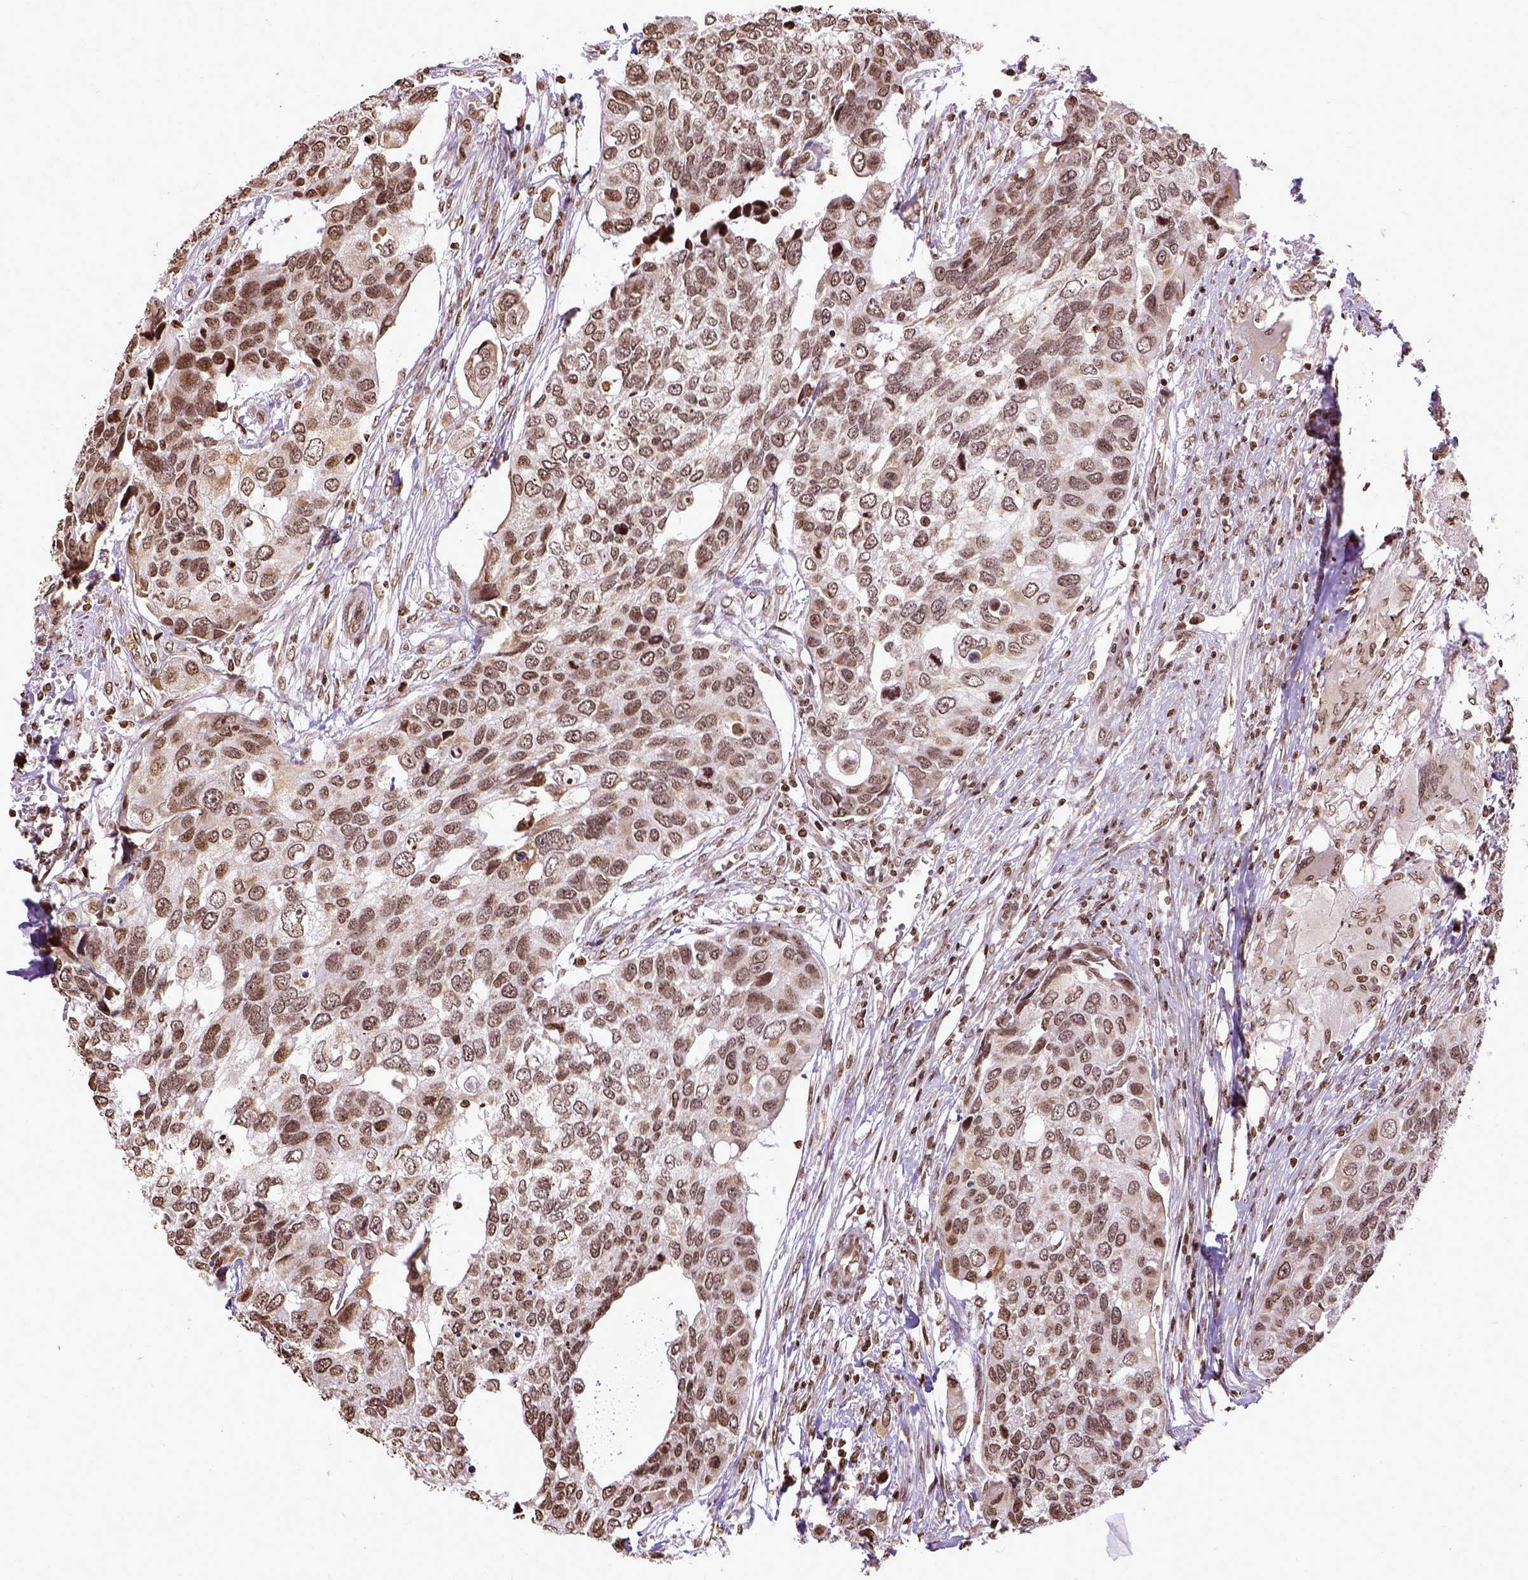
{"staining": {"intensity": "moderate", "quantity": ">75%", "location": "nuclear"}, "tissue": "urothelial cancer", "cell_type": "Tumor cells", "image_type": "cancer", "snomed": [{"axis": "morphology", "description": "Urothelial carcinoma, High grade"}, {"axis": "topography", "description": "Urinary bladder"}], "caption": "Tumor cells display medium levels of moderate nuclear expression in approximately >75% of cells in human urothelial carcinoma (high-grade).", "gene": "ZNF75D", "patient": {"sex": "male", "age": 60}}